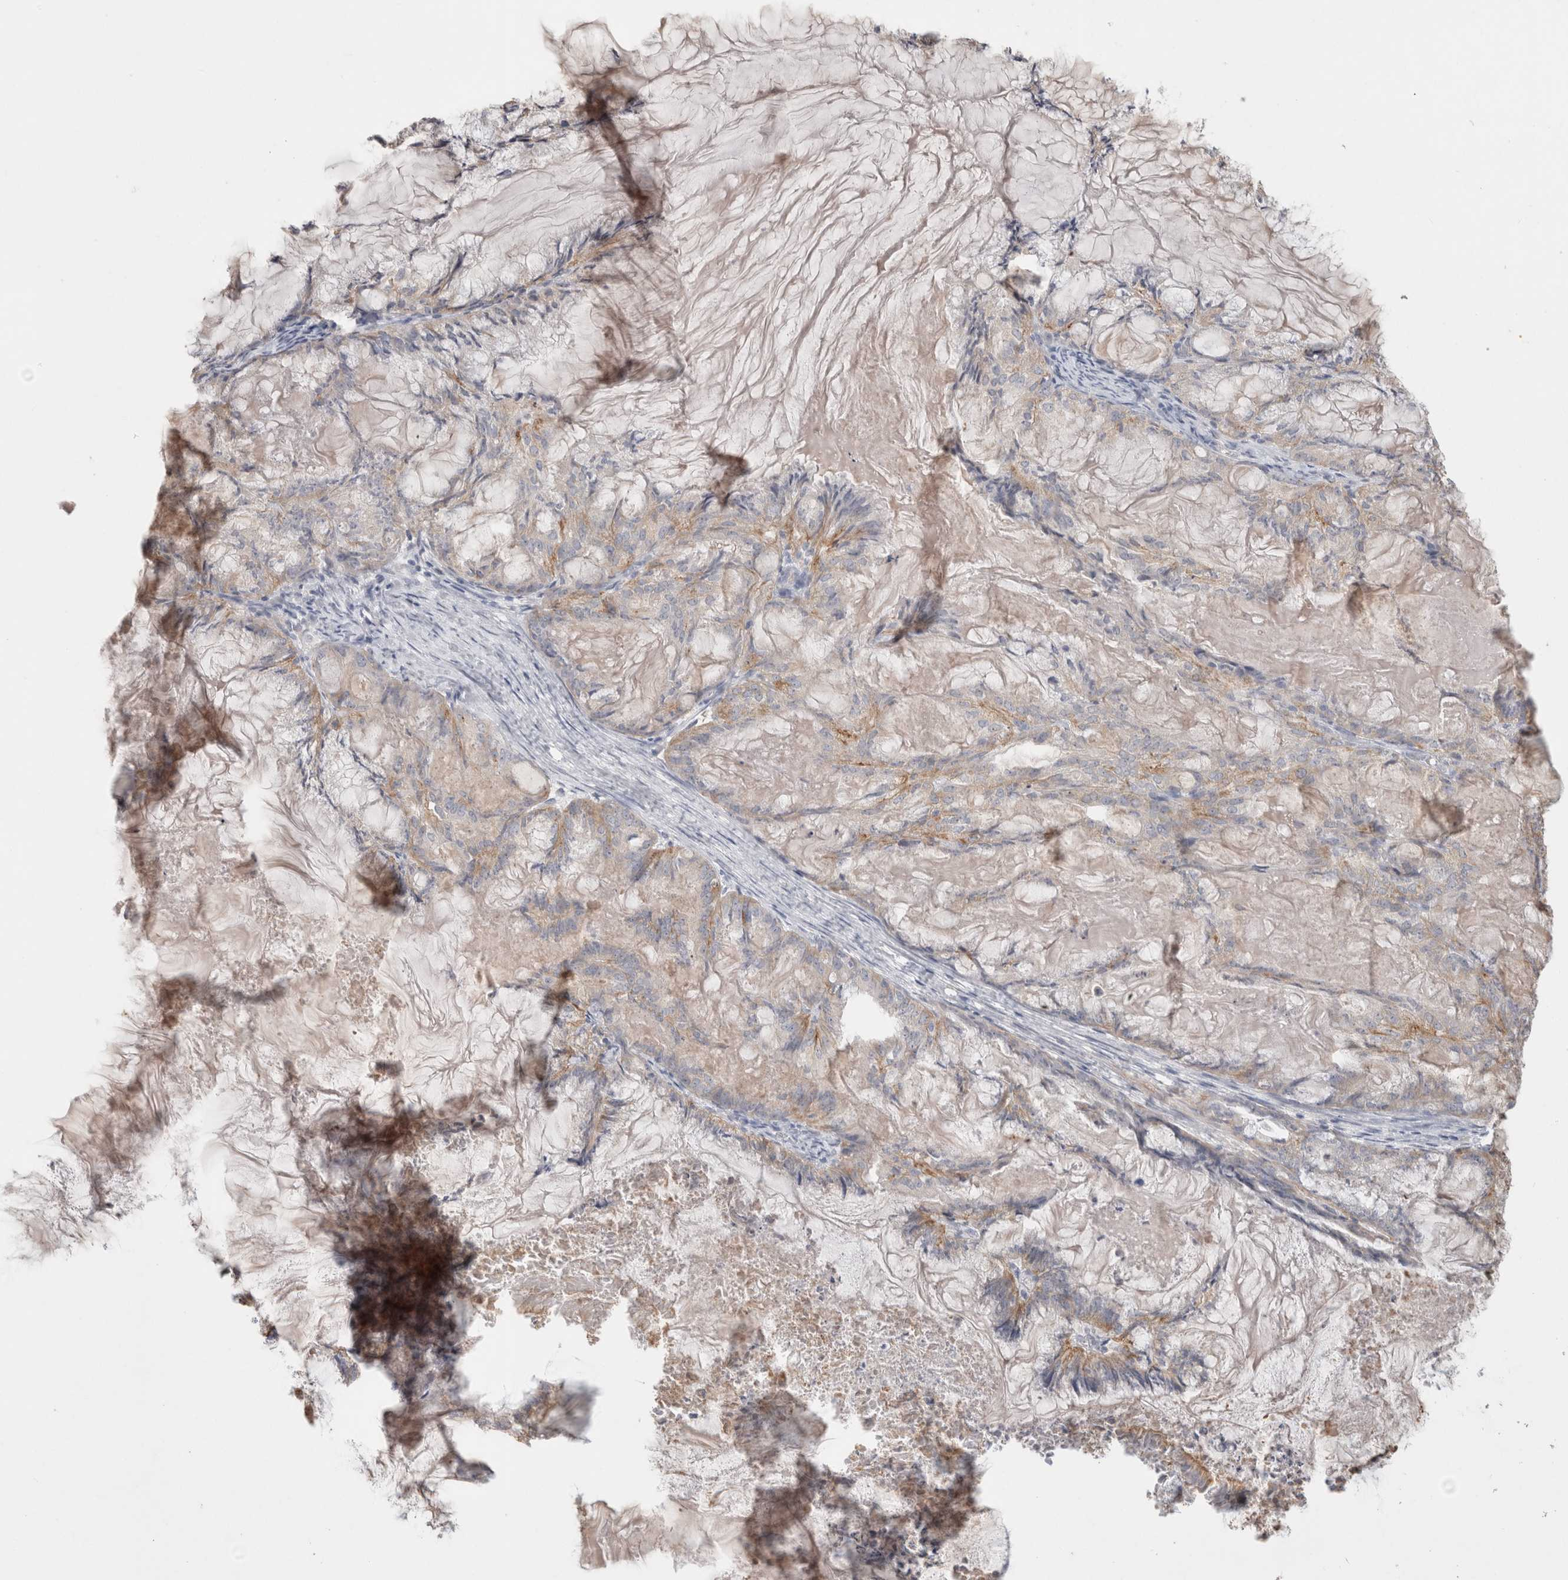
{"staining": {"intensity": "weak", "quantity": "<25%", "location": "cytoplasmic/membranous"}, "tissue": "endometrial cancer", "cell_type": "Tumor cells", "image_type": "cancer", "snomed": [{"axis": "morphology", "description": "Adenocarcinoma, NOS"}, {"axis": "topography", "description": "Endometrium"}], "caption": "Tumor cells are negative for brown protein staining in adenocarcinoma (endometrial). Nuclei are stained in blue.", "gene": "NAALADL2", "patient": {"sex": "female", "age": 86}}